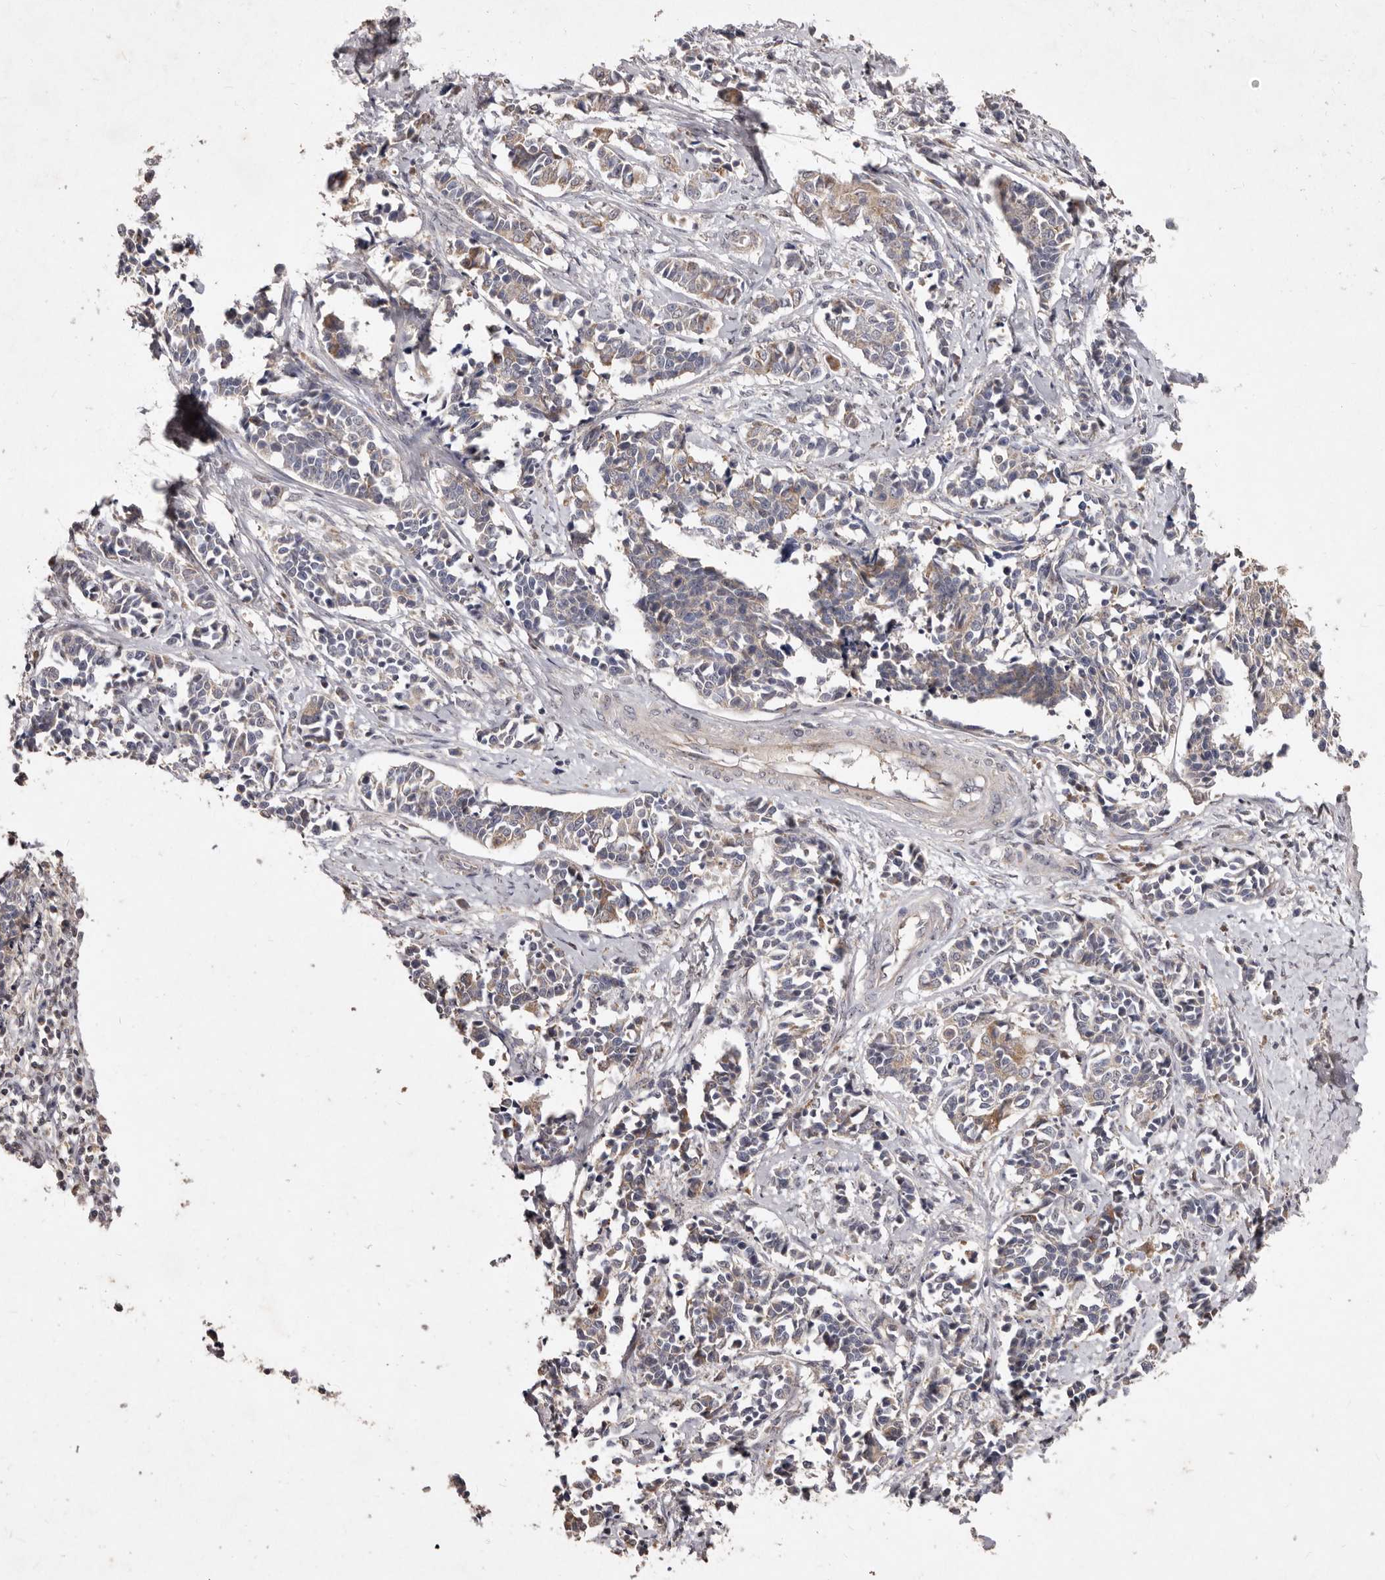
{"staining": {"intensity": "weak", "quantity": "<25%", "location": "cytoplasmic/membranous"}, "tissue": "cervical cancer", "cell_type": "Tumor cells", "image_type": "cancer", "snomed": [{"axis": "morphology", "description": "Normal tissue, NOS"}, {"axis": "morphology", "description": "Squamous cell carcinoma, NOS"}, {"axis": "topography", "description": "Cervix"}], "caption": "Cervical squamous cell carcinoma was stained to show a protein in brown. There is no significant expression in tumor cells.", "gene": "FLAD1", "patient": {"sex": "female", "age": 35}}